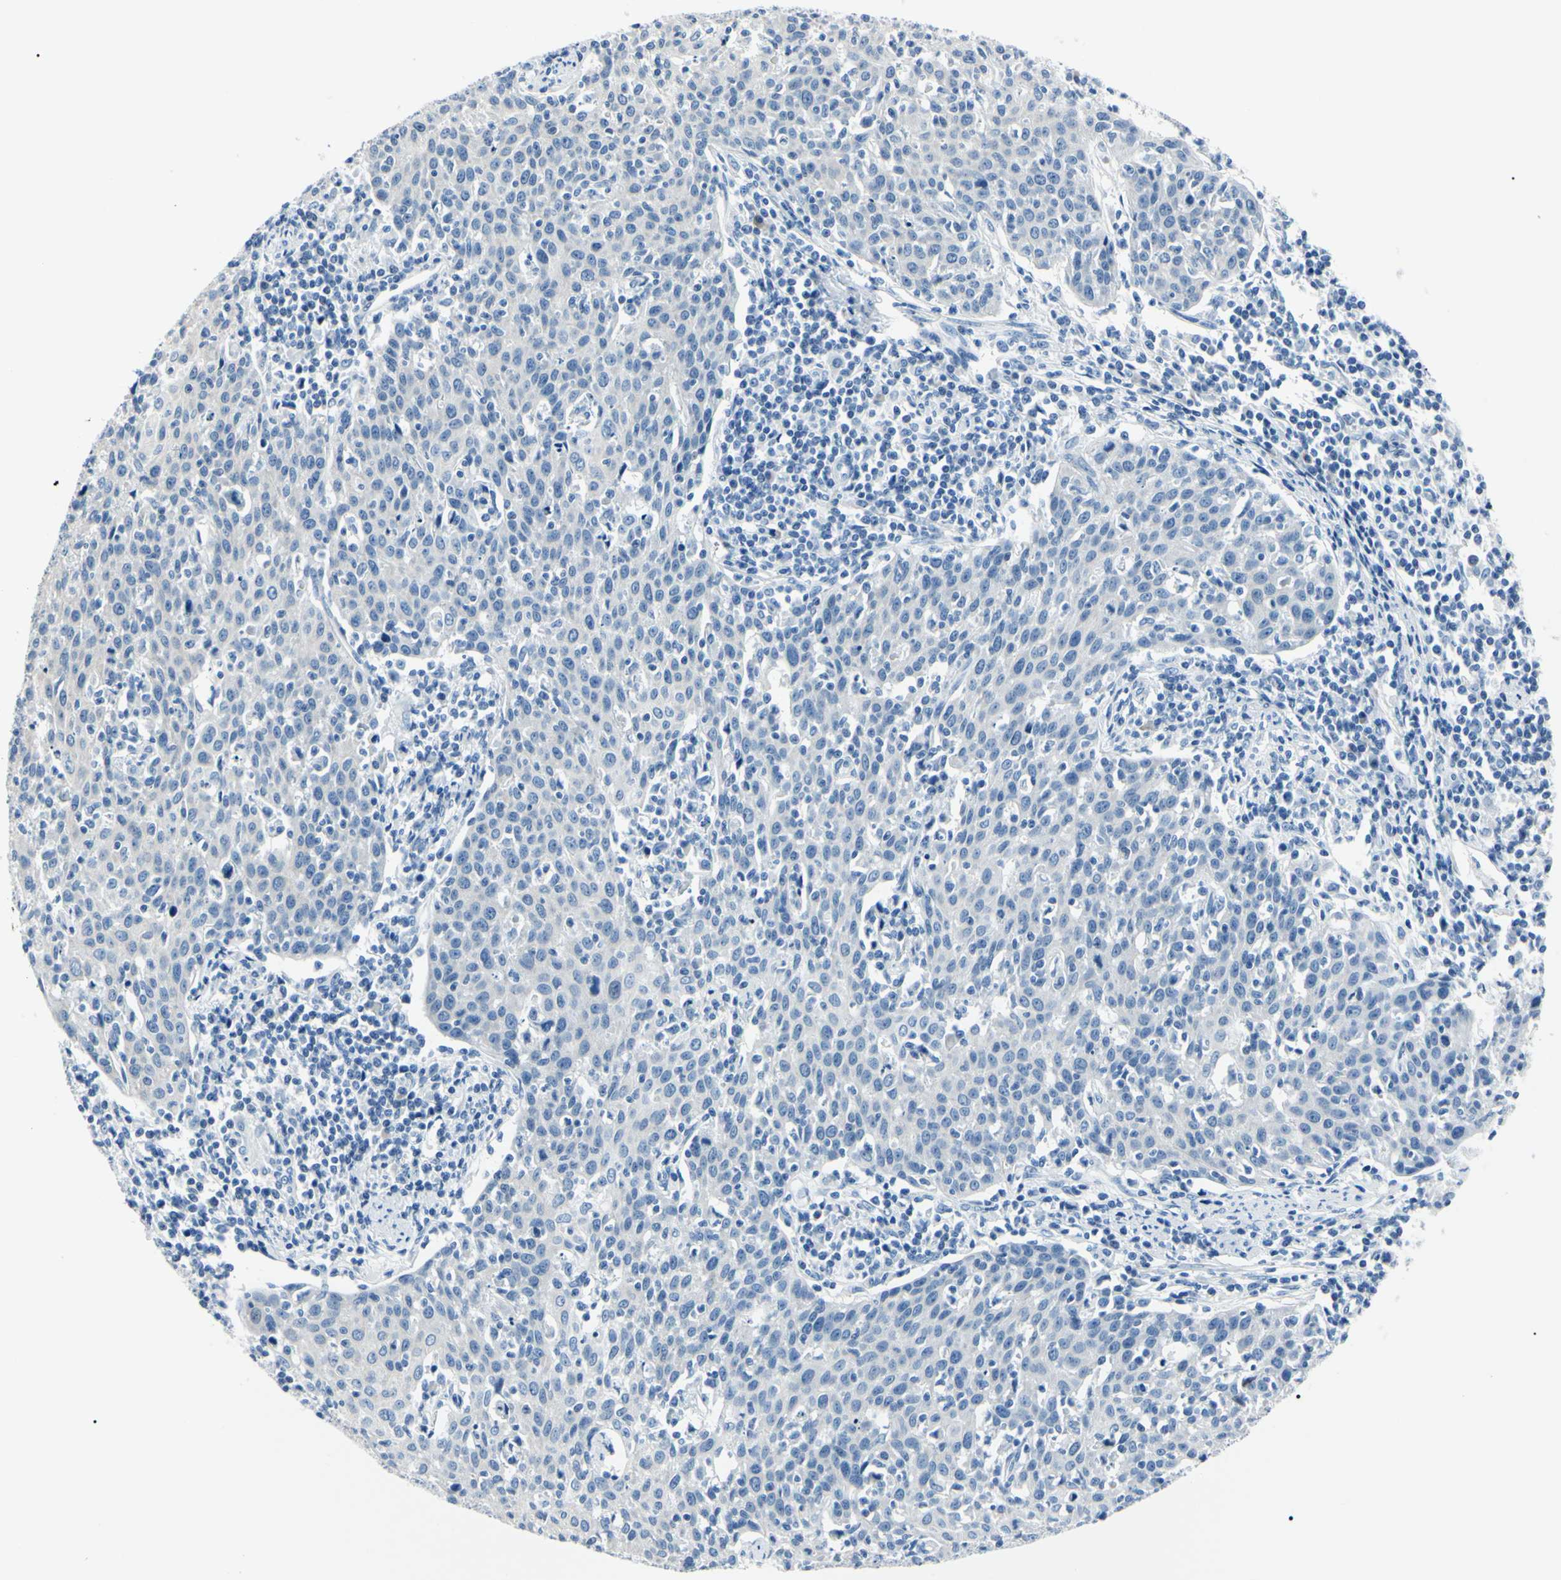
{"staining": {"intensity": "negative", "quantity": "none", "location": "none"}, "tissue": "cervical cancer", "cell_type": "Tumor cells", "image_type": "cancer", "snomed": [{"axis": "morphology", "description": "Squamous cell carcinoma, NOS"}, {"axis": "topography", "description": "Cervix"}], "caption": "Immunohistochemistry (IHC) of human cervical cancer shows no positivity in tumor cells.", "gene": "CA2", "patient": {"sex": "female", "age": 38}}